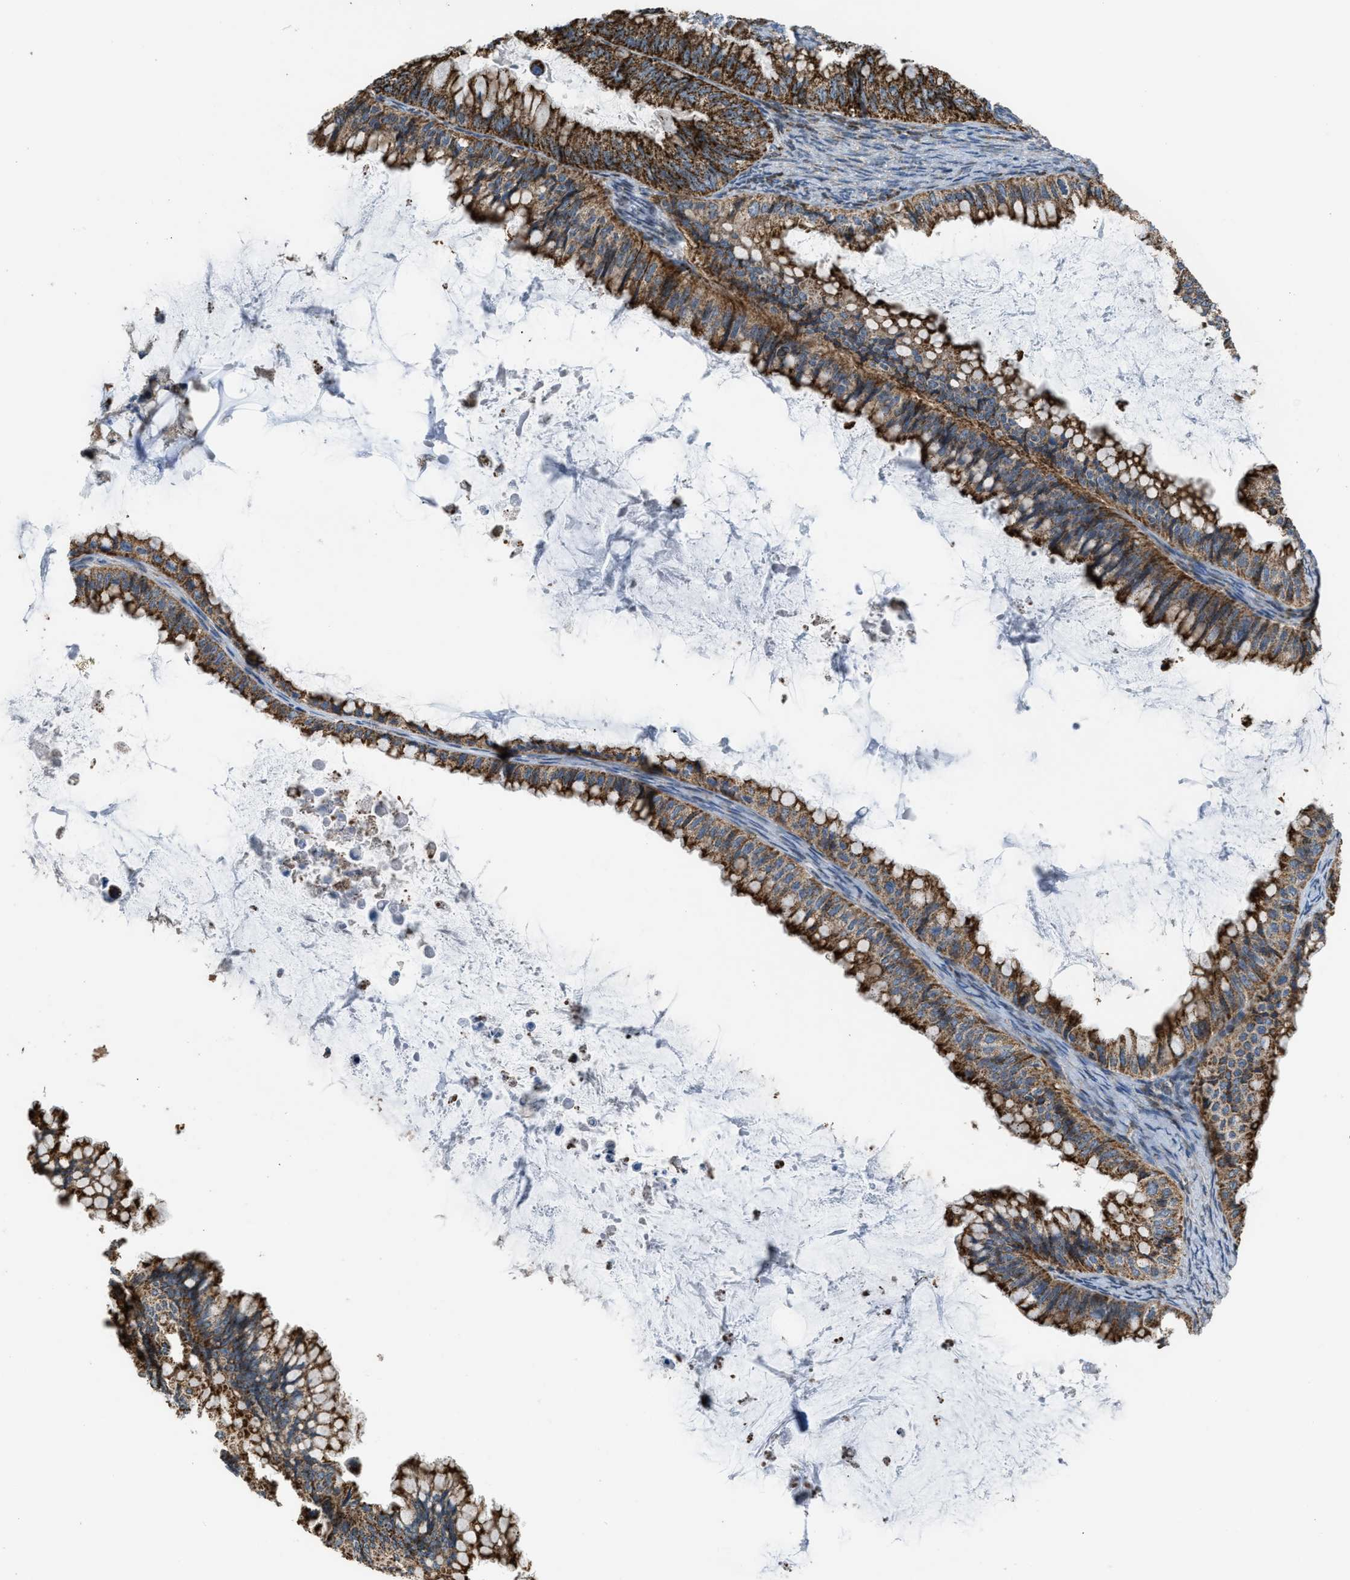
{"staining": {"intensity": "strong", "quantity": ">75%", "location": "cytoplasmic/membranous"}, "tissue": "ovarian cancer", "cell_type": "Tumor cells", "image_type": "cancer", "snomed": [{"axis": "morphology", "description": "Cystadenocarcinoma, mucinous, NOS"}, {"axis": "topography", "description": "Ovary"}], "caption": "Immunohistochemical staining of ovarian cancer (mucinous cystadenocarcinoma) demonstrates high levels of strong cytoplasmic/membranous protein expression in approximately >75% of tumor cells.", "gene": "ETFB", "patient": {"sex": "female", "age": 80}}